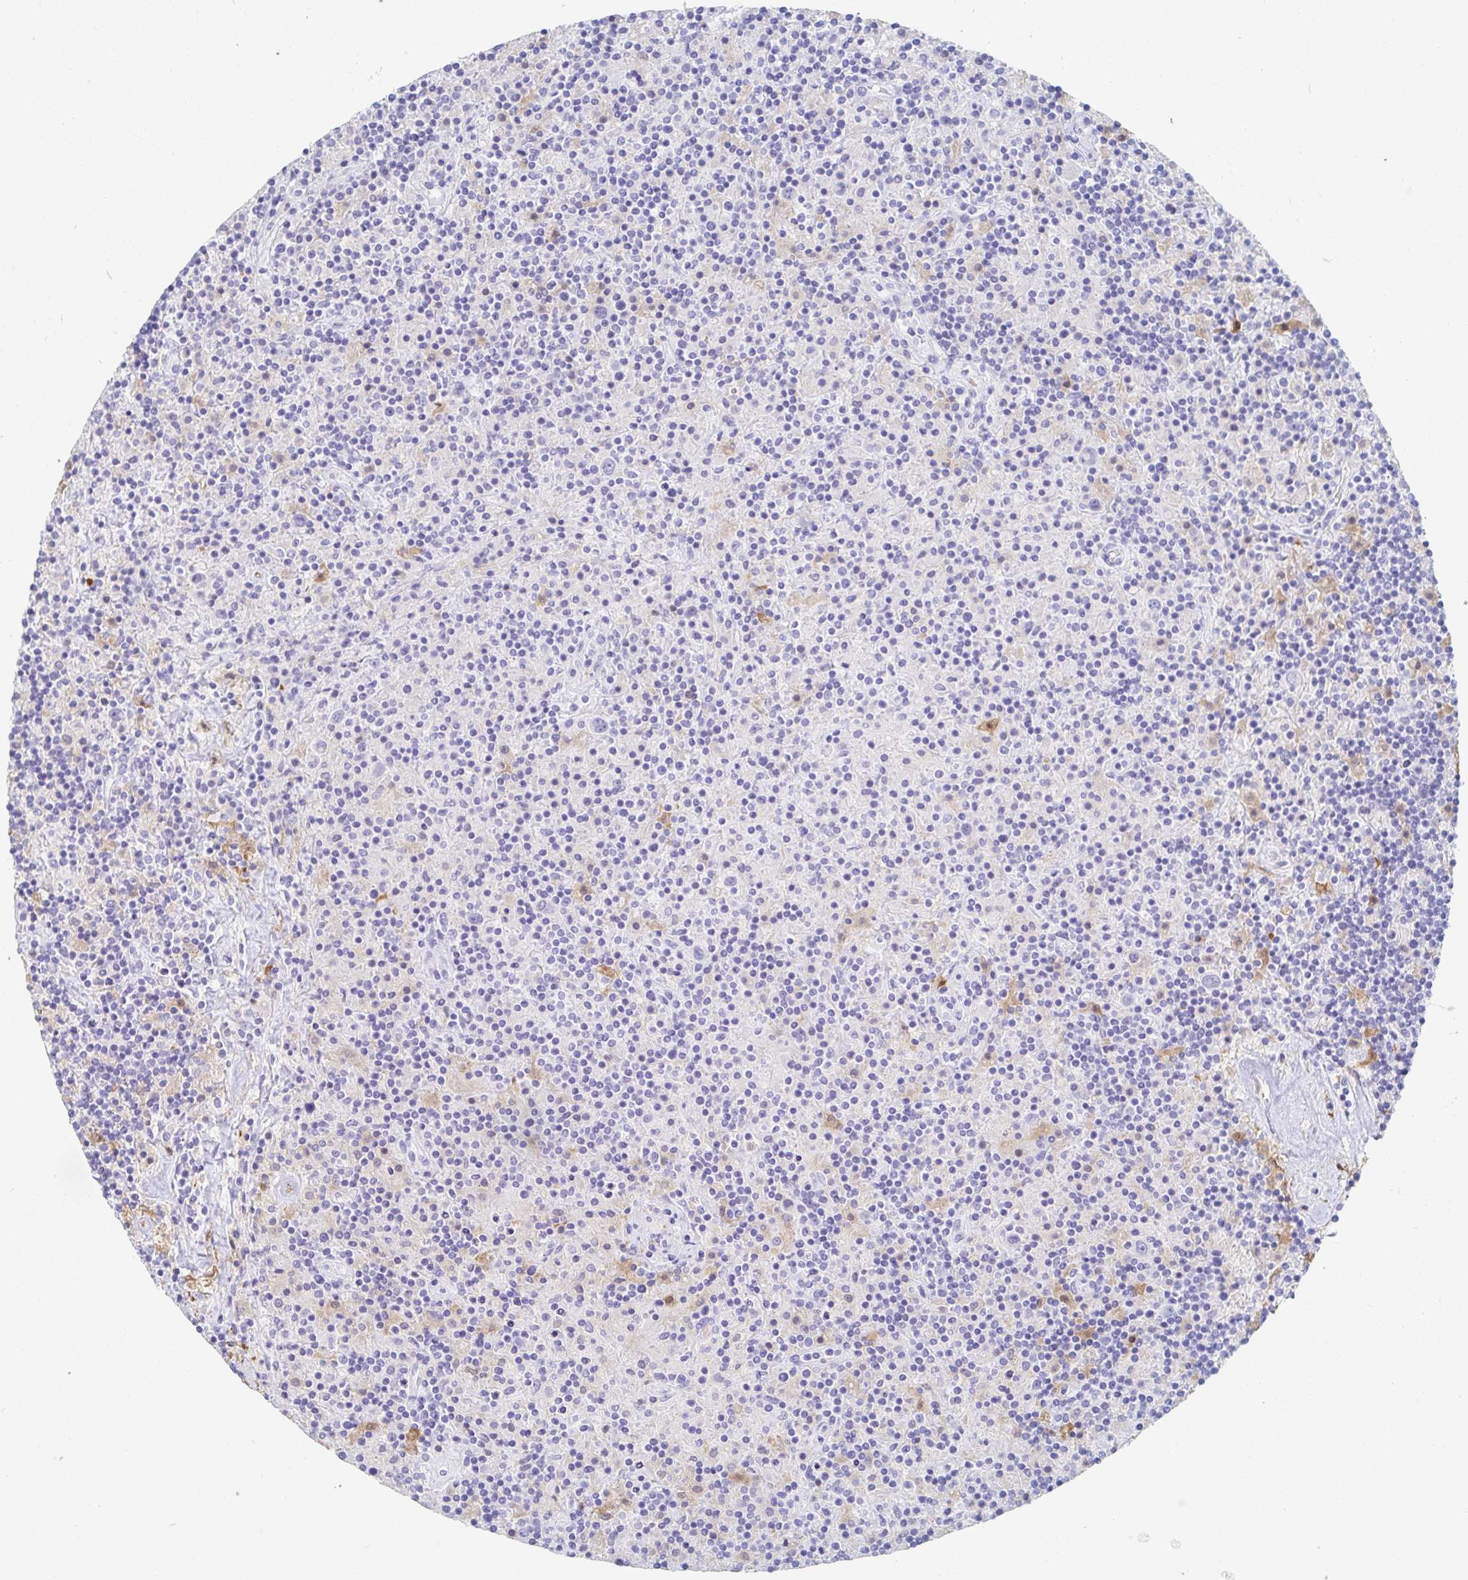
{"staining": {"intensity": "negative", "quantity": "none", "location": "none"}, "tissue": "lymphoma", "cell_type": "Tumor cells", "image_type": "cancer", "snomed": [{"axis": "morphology", "description": "Hodgkin's disease, NOS"}, {"axis": "topography", "description": "Lymph node"}], "caption": "Tumor cells show no significant protein positivity in Hodgkin's disease. (Brightfield microscopy of DAB IHC at high magnification).", "gene": "OR2A4", "patient": {"sex": "male", "age": 70}}